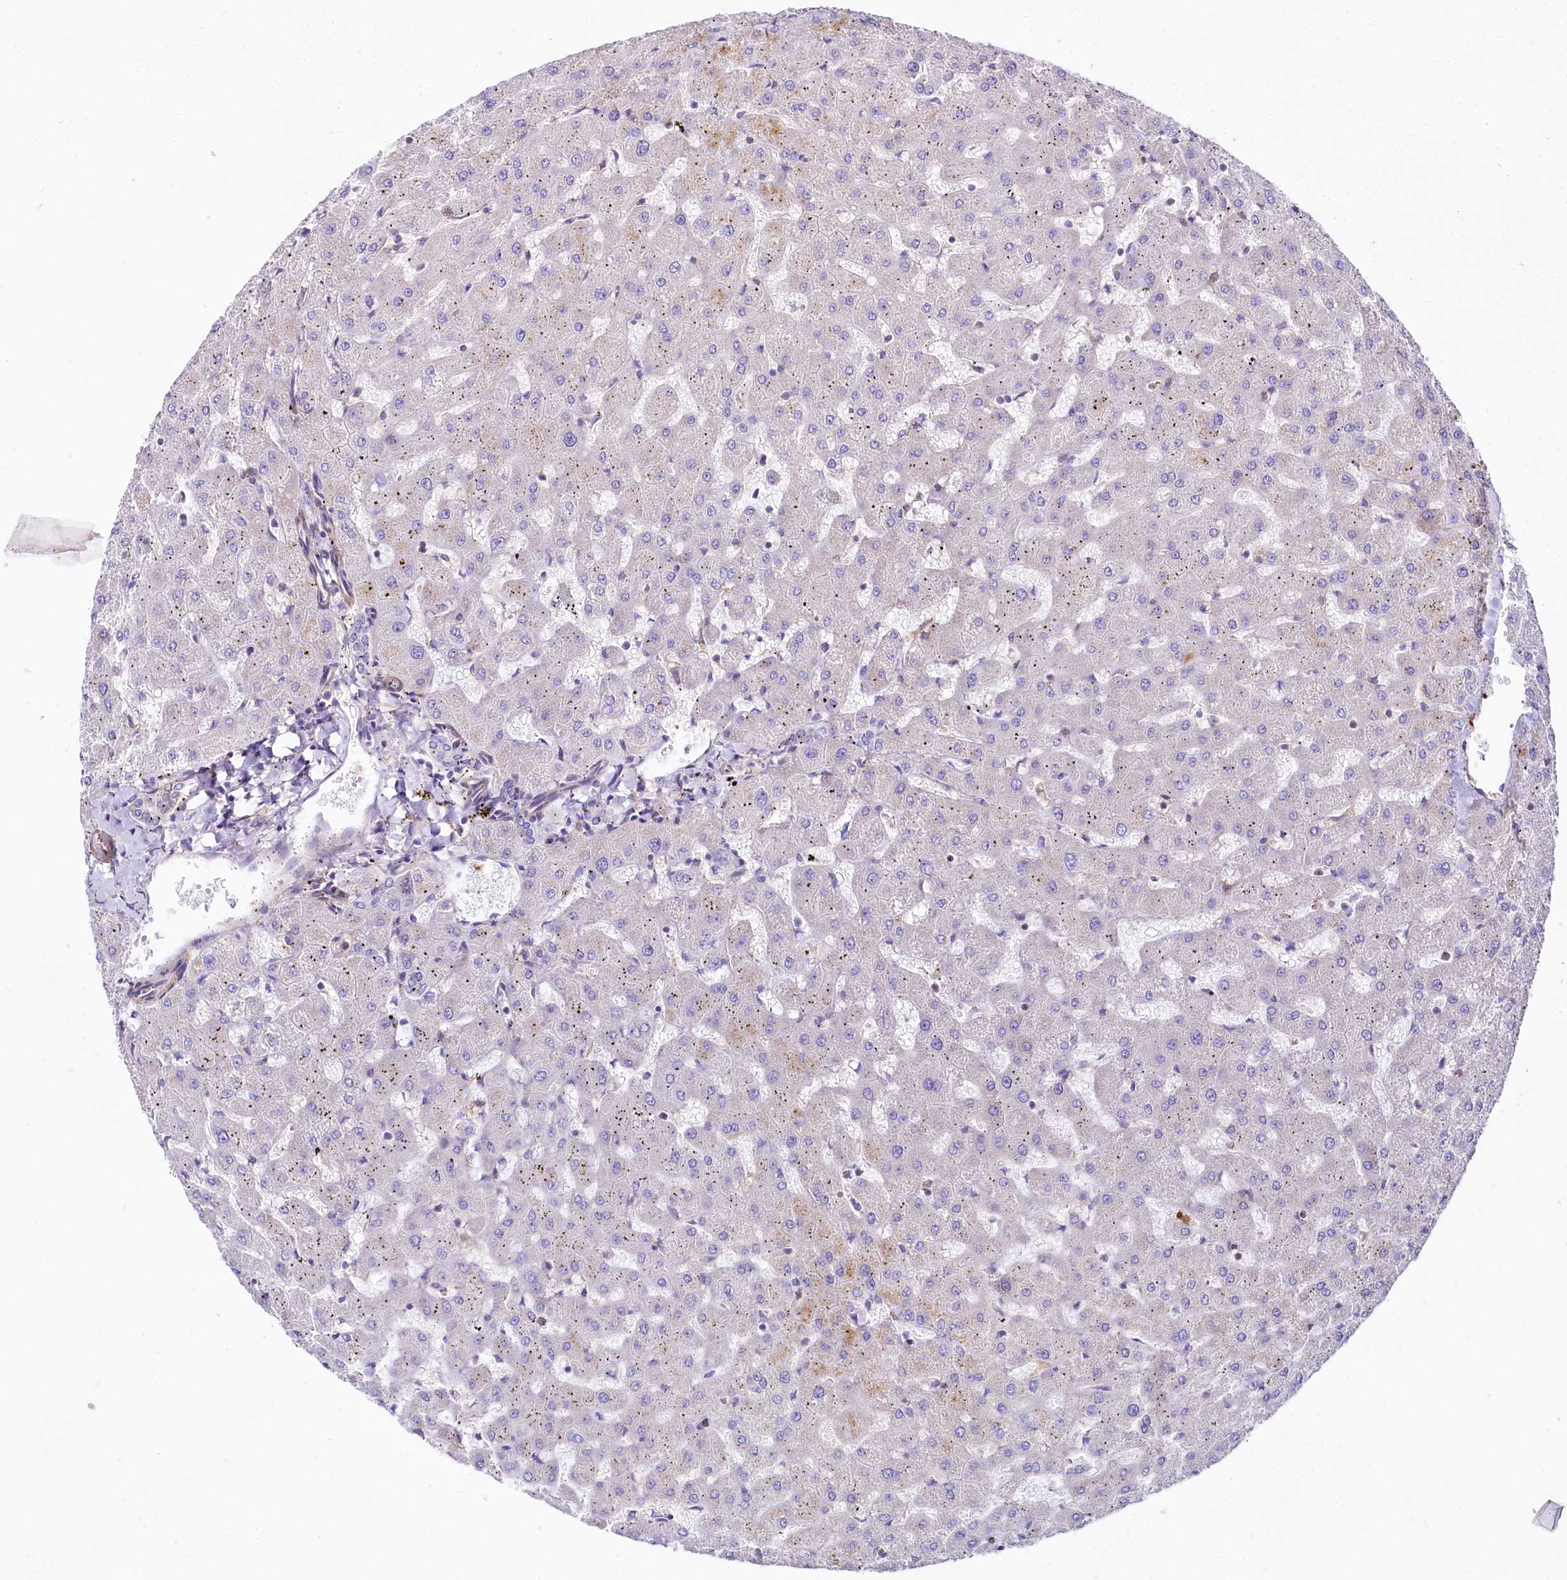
{"staining": {"intensity": "negative", "quantity": "none", "location": "none"}, "tissue": "liver", "cell_type": "Cholangiocytes", "image_type": "normal", "snomed": [{"axis": "morphology", "description": "Normal tissue, NOS"}, {"axis": "topography", "description": "Liver"}], "caption": "This is a photomicrograph of IHC staining of benign liver, which shows no staining in cholangiocytes.", "gene": "FCHSD2", "patient": {"sex": "female", "age": 63}}